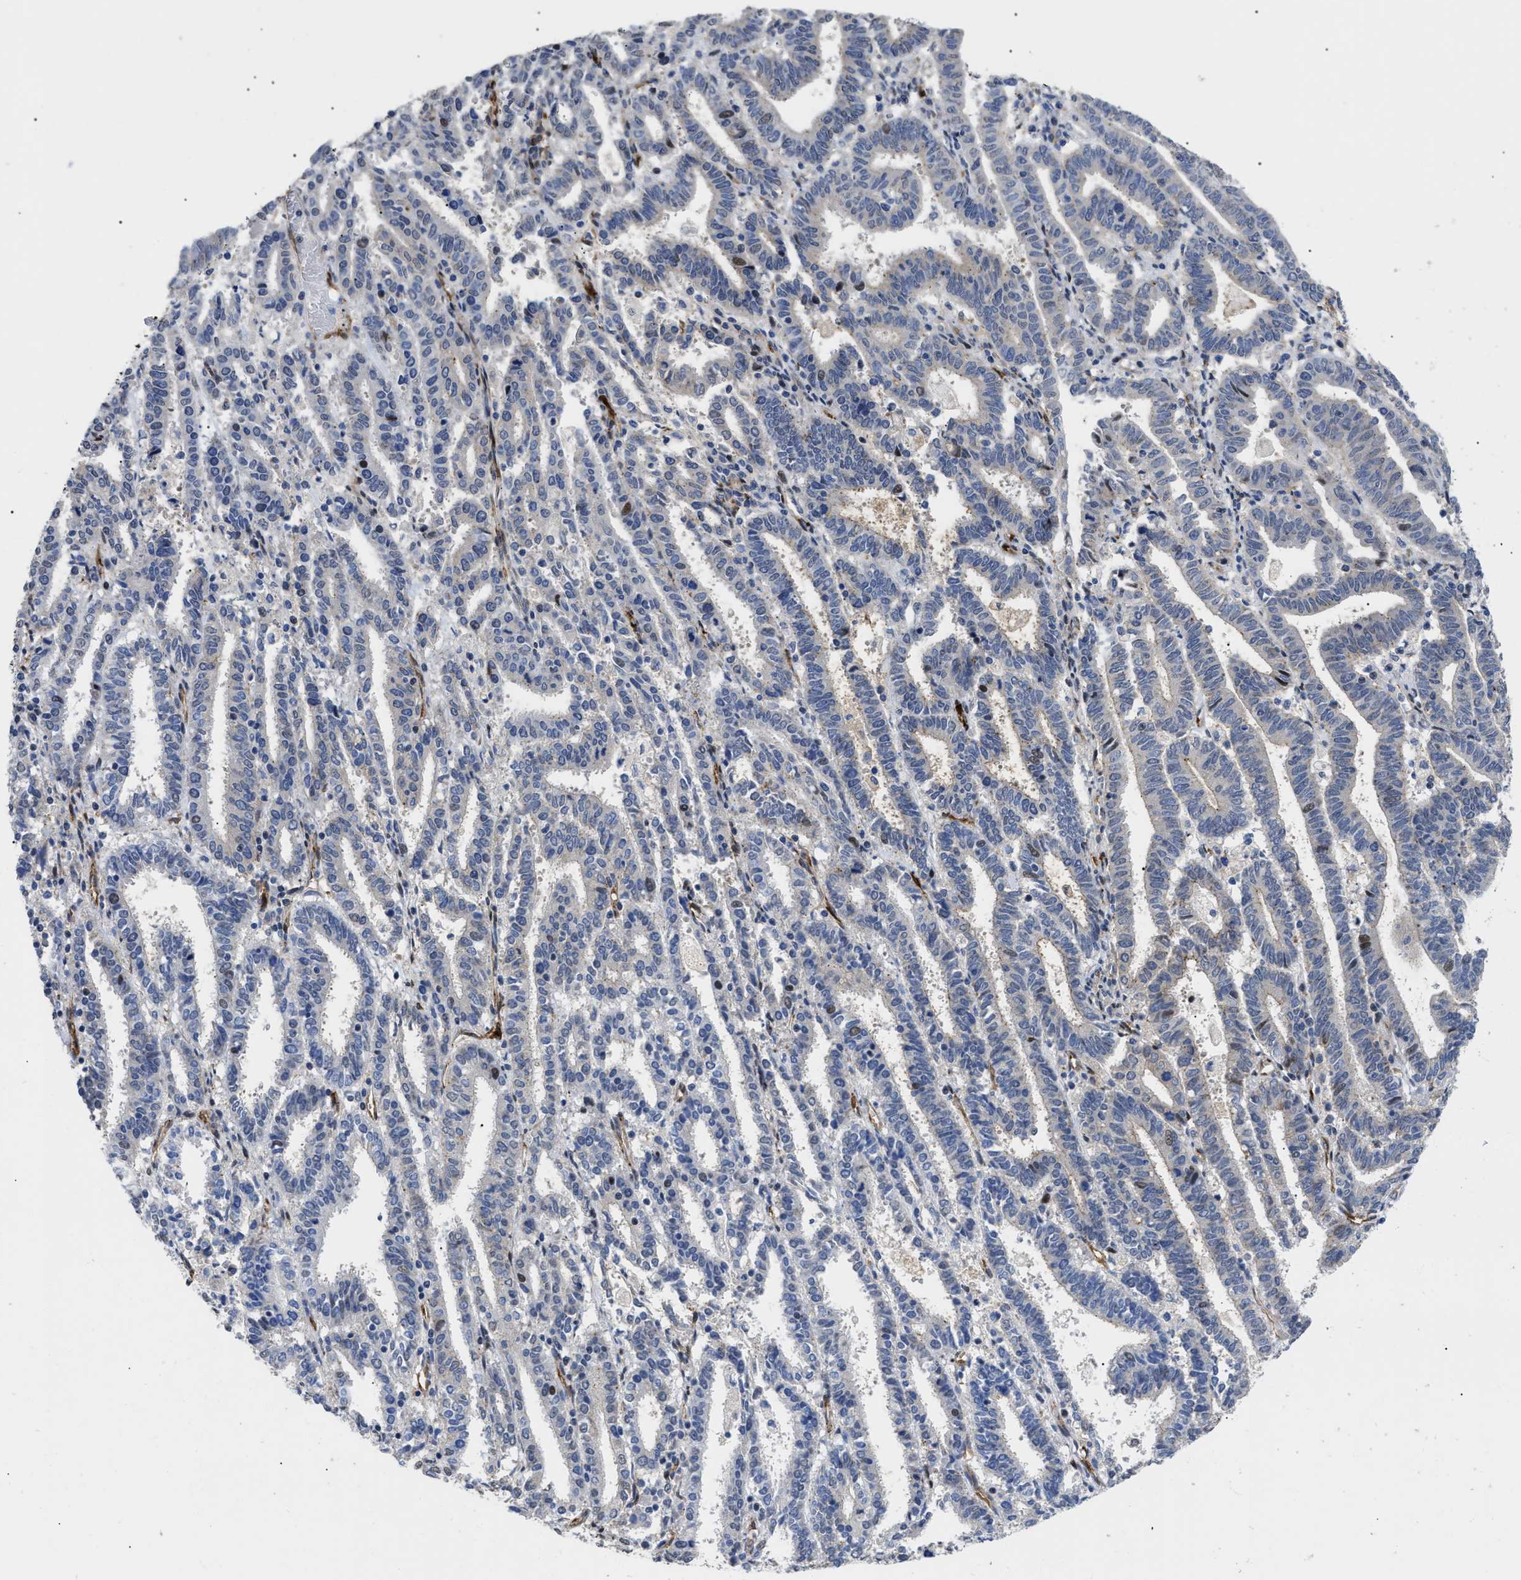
{"staining": {"intensity": "negative", "quantity": "none", "location": "none"}, "tissue": "endometrial cancer", "cell_type": "Tumor cells", "image_type": "cancer", "snomed": [{"axis": "morphology", "description": "Adenocarcinoma, NOS"}, {"axis": "topography", "description": "Uterus"}], "caption": "IHC micrograph of neoplastic tissue: adenocarcinoma (endometrial) stained with DAB (3,3'-diaminobenzidine) shows no significant protein staining in tumor cells.", "gene": "SFXN5", "patient": {"sex": "female", "age": 83}}